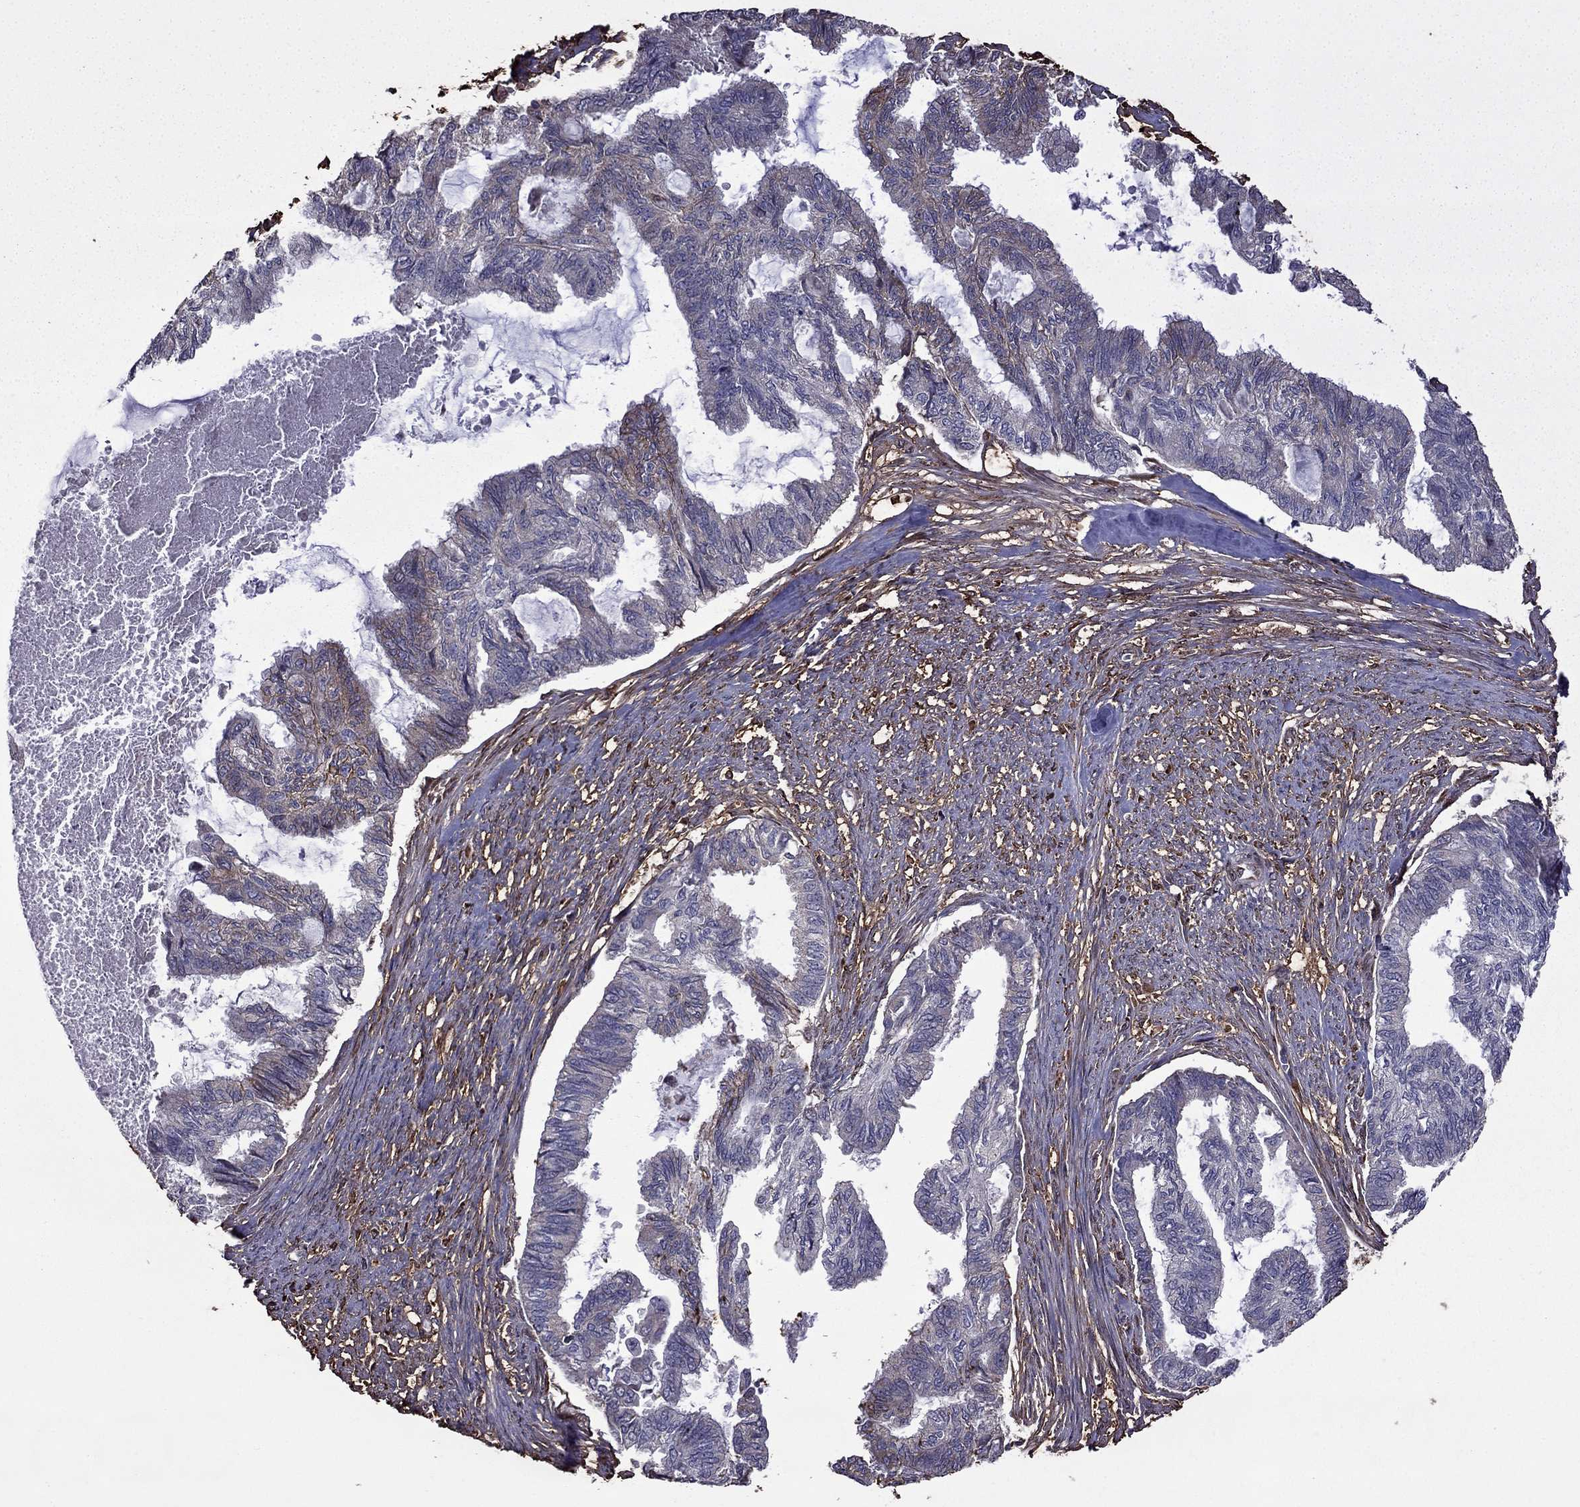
{"staining": {"intensity": "weak", "quantity": "<25%", "location": "cytoplasmic/membranous"}, "tissue": "endometrial cancer", "cell_type": "Tumor cells", "image_type": "cancer", "snomed": [{"axis": "morphology", "description": "Adenocarcinoma, NOS"}, {"axis": "topography", "description": "Endometrium"}], "caption": "Tumor cells show no significant expression in adenocarcinoma (endometrial).", "gene": "IKBIP", "patient": {"sex": "female", "age": 86}}